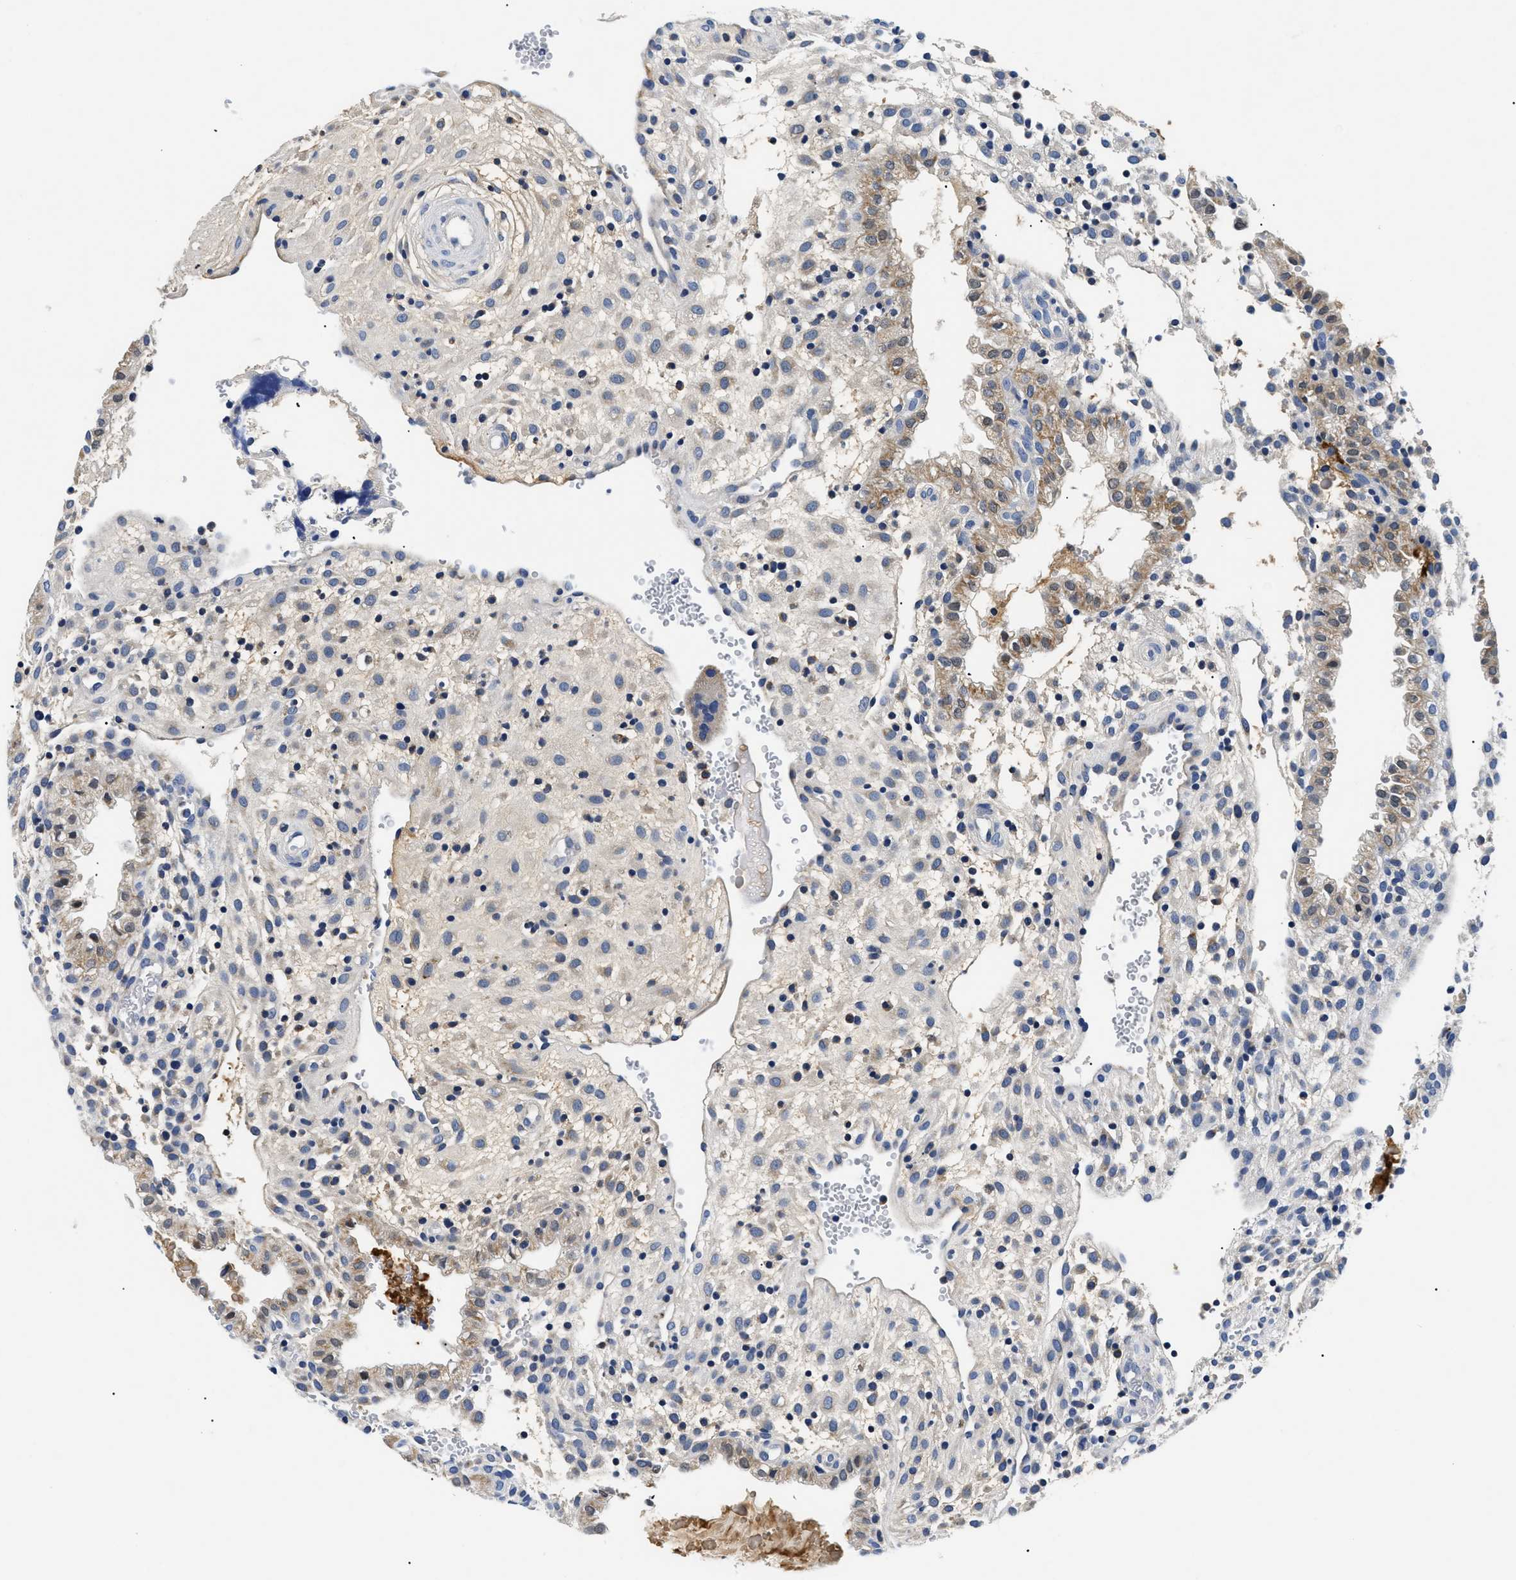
{"staining": {"intensity": "negative", "quantity": "none", "location": "none"}, "tissue": "placenta", "cell_type": "Decidual cells", "image_type": "normal", "snomed": [{"axis": "morphology", "description": "Normal tissue, NOS"}, {"axis": "topography", "description": "Placenta"}], "caption": "Immunohistochemistry of unremarkable human placenta displays no staining in decidual cells.", "gene": "MEA1", "patient": {"sex": "female", "age": 18}}